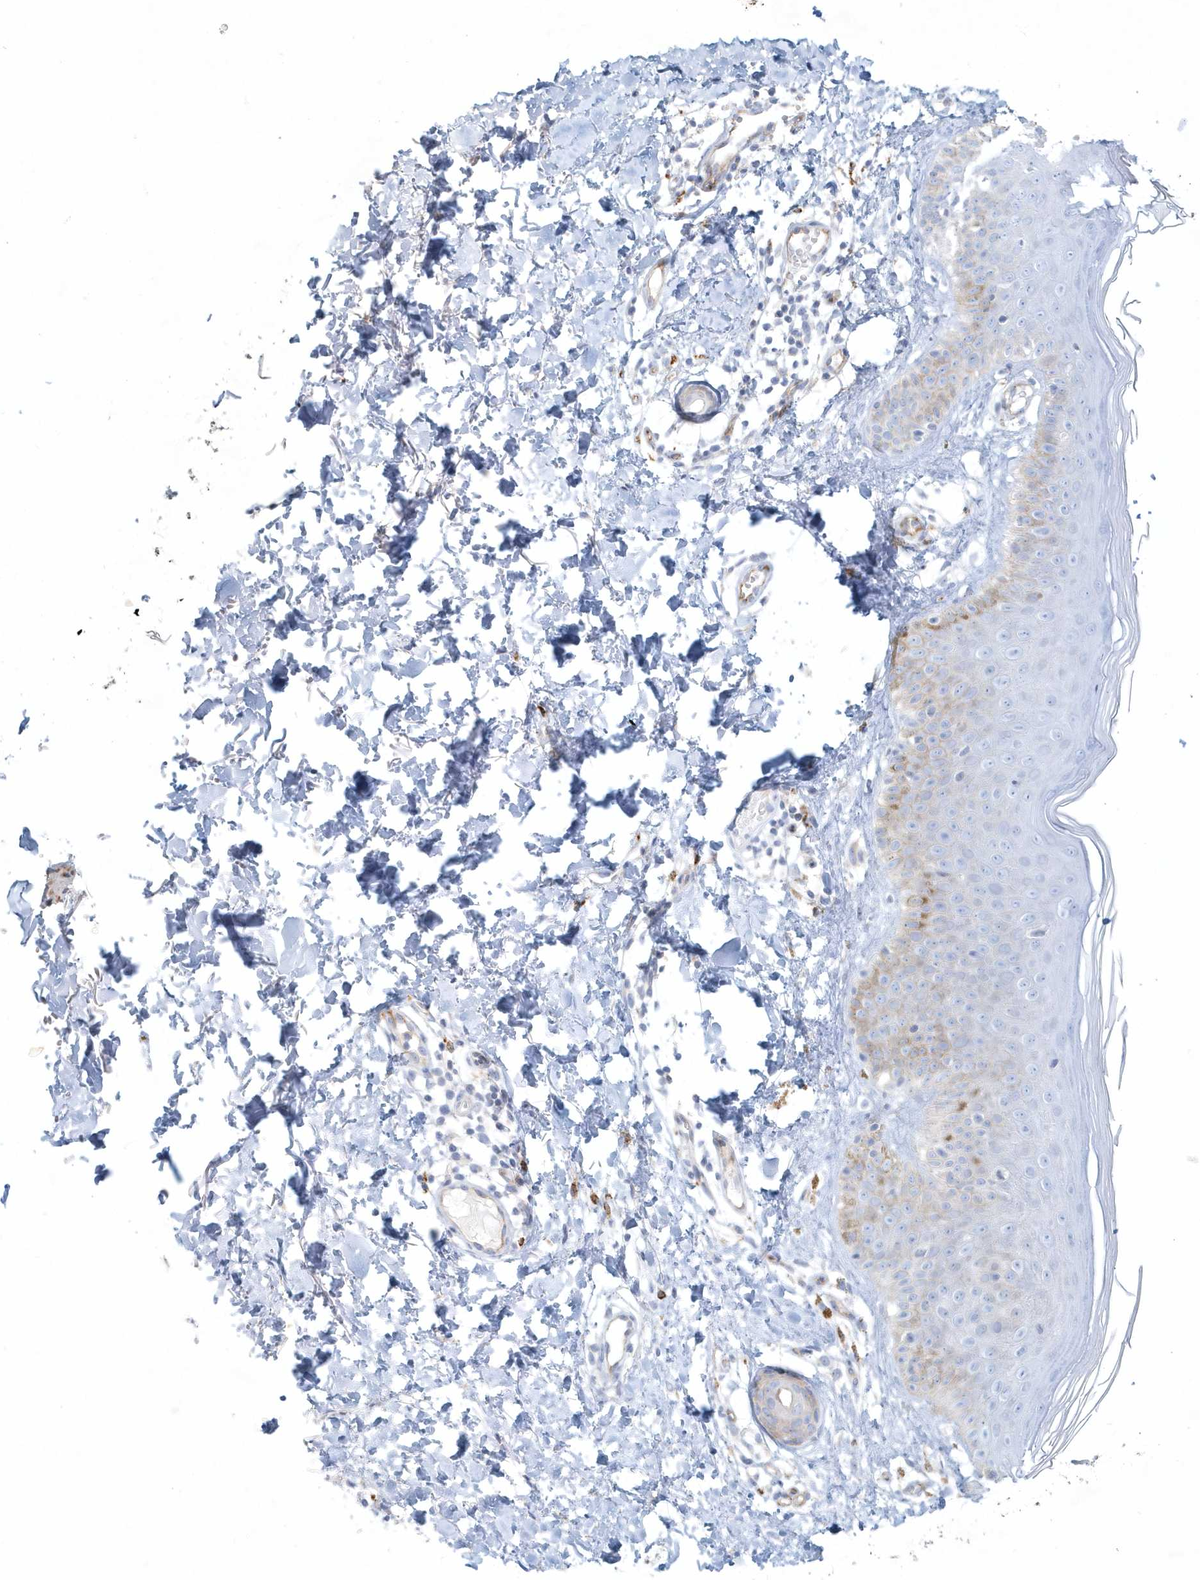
{"staining": {"intensity": "negative", "quantity": "none", "location": "none"}, "tissue": "skin", "cell_type": "Fibroblasts", "image_type": "normal", "snomed": [{"axis": "morphology", "description": "Normal tissue, NOS"}, {"axis": "topography", "description": "Skin"}], "caption": "Image shows no protein positivity in fibroblasts of benign skin. (IHC, brightfield microscopy, high magnification).", "gene": "DNAH1", "patient": {"sex": "male", "age": 52}}